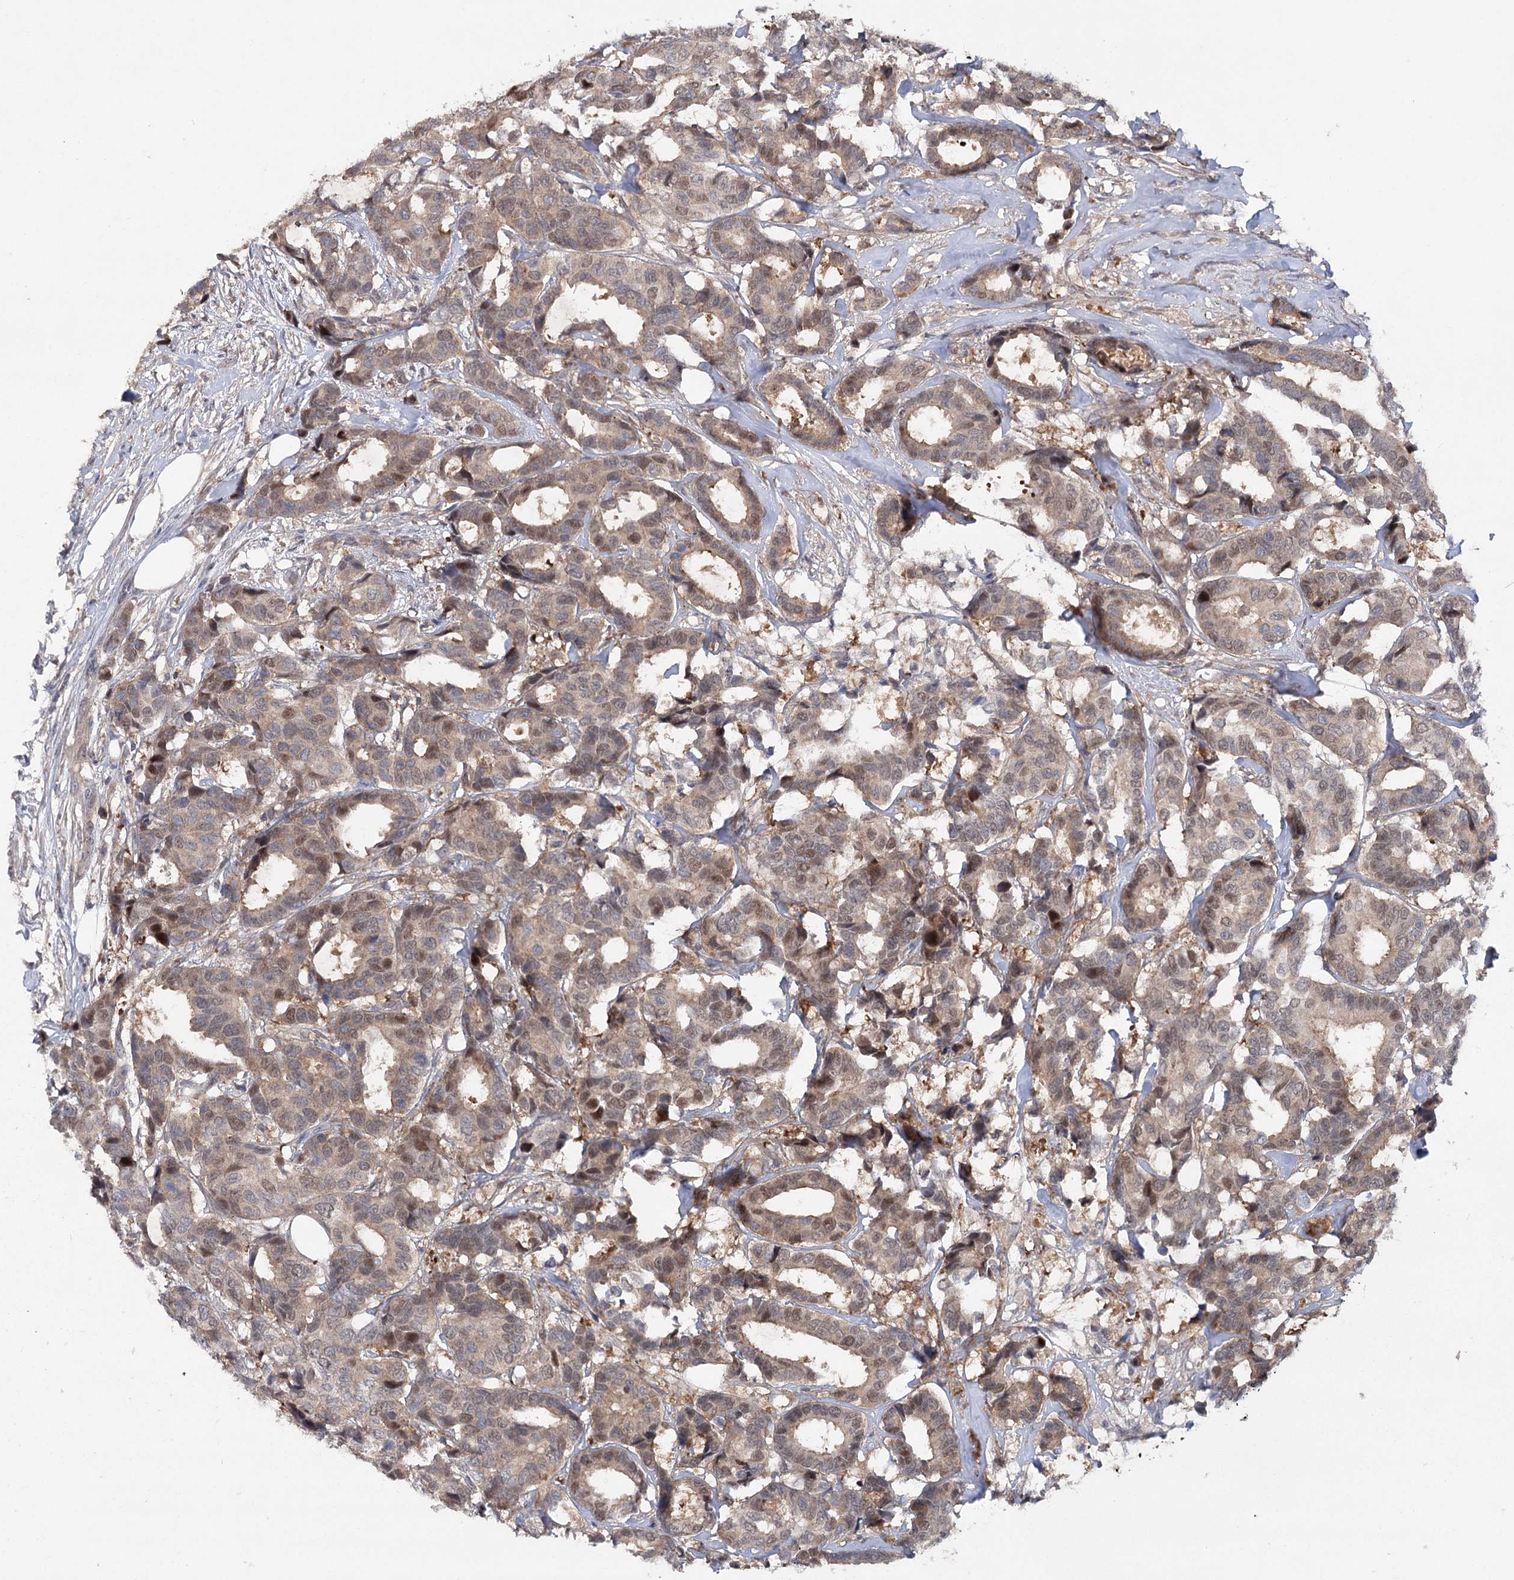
{"staining": {"intensity": "weak", "quantity": ">75%", "location": "cytoplasmic/membranous,nuclear"}, "tissue": "breast cancer", "cell_type": "Tumor cells", "image_type": "cancer", "snomed": [{"axis": "morphology", "description": "Duct carcinoma"}, {"axis": "topography", "description": "Breast"}], "caption": "High-magnification brightfield microscopy of breast cancer (intraductal carcinoma) stained with DAB (brown) and counterstained with hematoxylin (blue). tumor cells exhibit weak cytoplasmic/membranous and nuclear expression is seen in approximately>75% of cells.", "gene": "MAP3K13", "patient": {"sex": "female", "age": 87}}